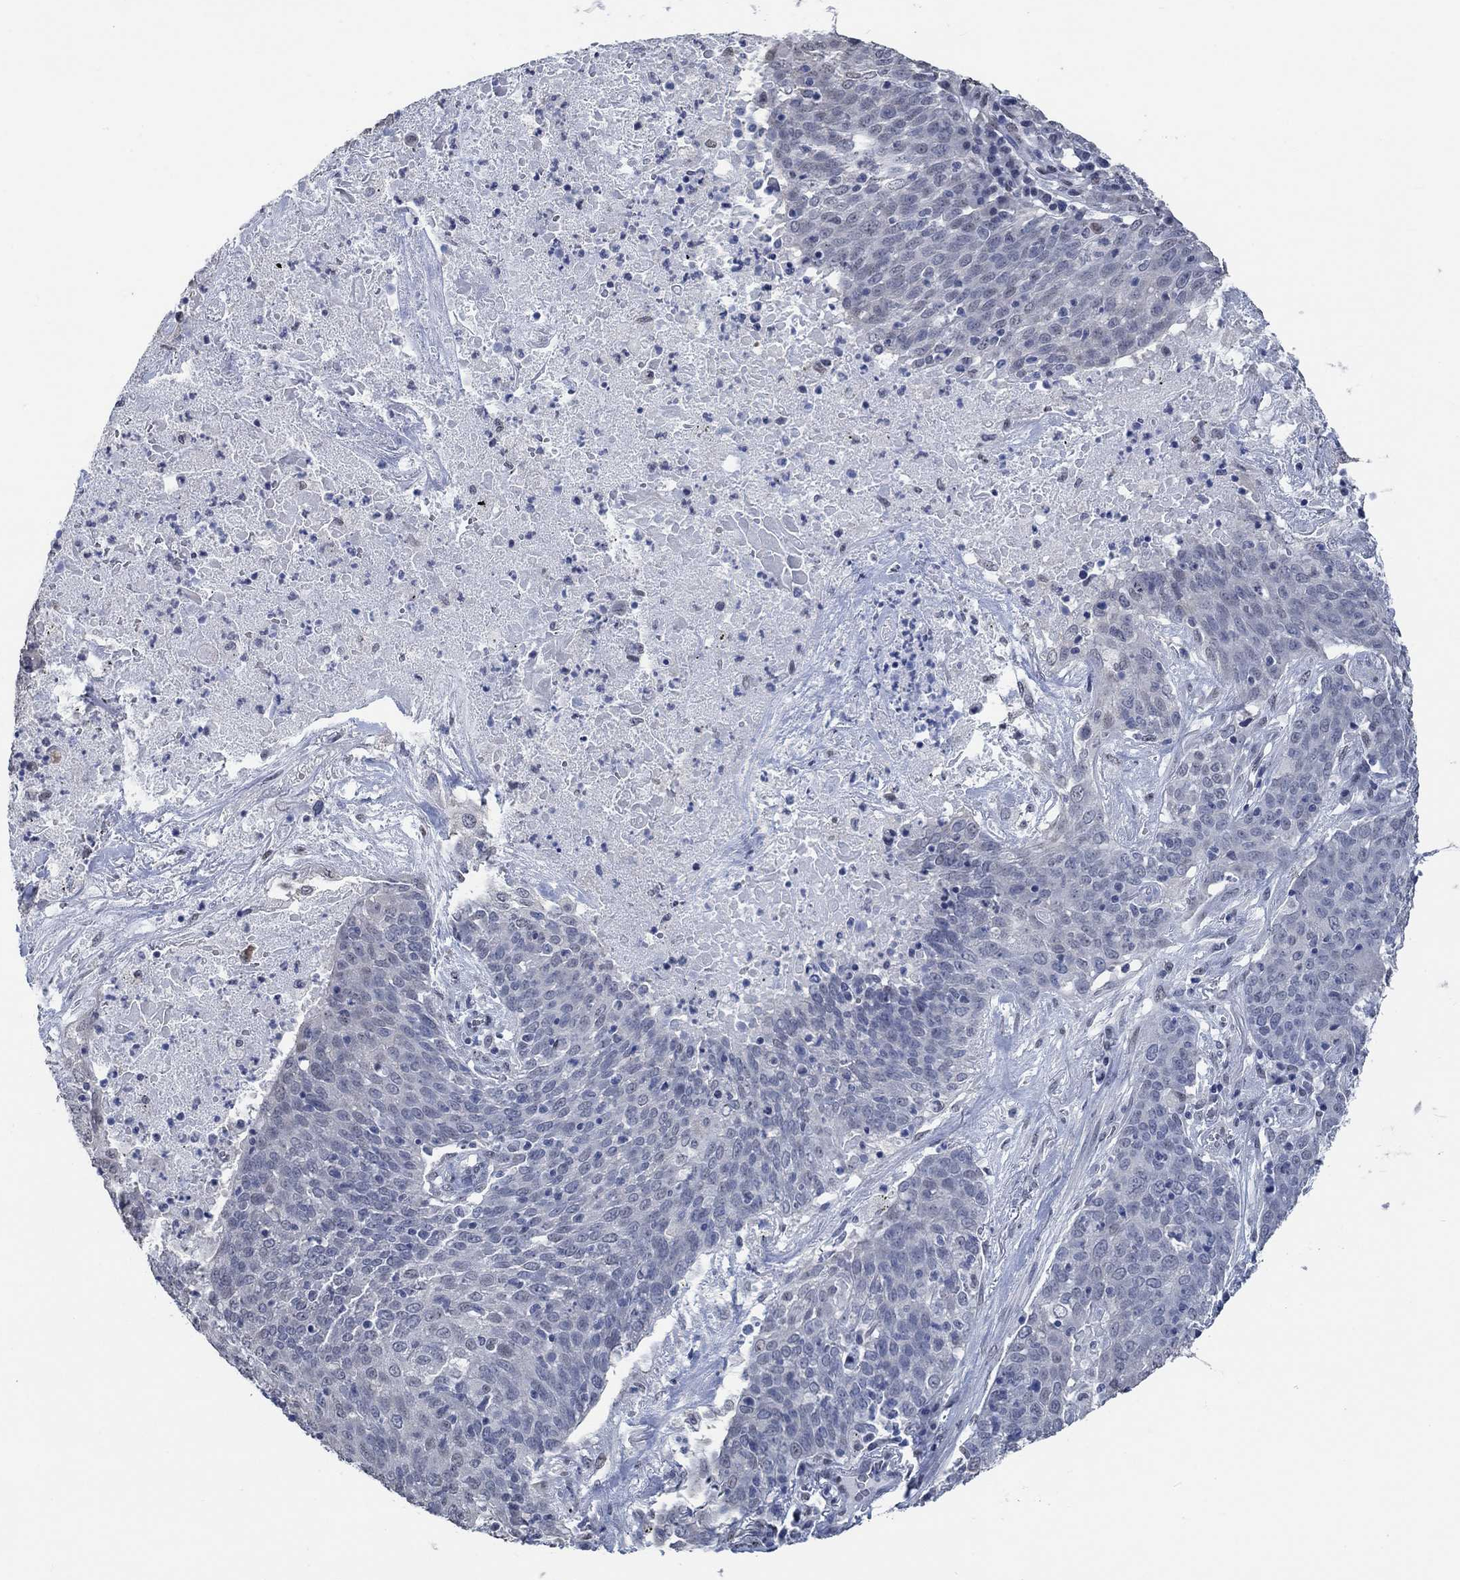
{"staining": {"intensity": "negative", "quantity": "none", "location": "none"}, "tissue": "lung cancer", "cell_type": "Tumor cells", "image_type": "cancer", "snomed": [{"axis": "morphology", "description": "Squamous cell carcinoma, NOS"}, {"axis": "topography", "description": "Lung"}], "caption": "A photomicrograph of lung cancer stained for a protein shows no brown staining in tumor cells.", "gene": "OBSCN", "patient": {"sex": "male", "age": 82}}